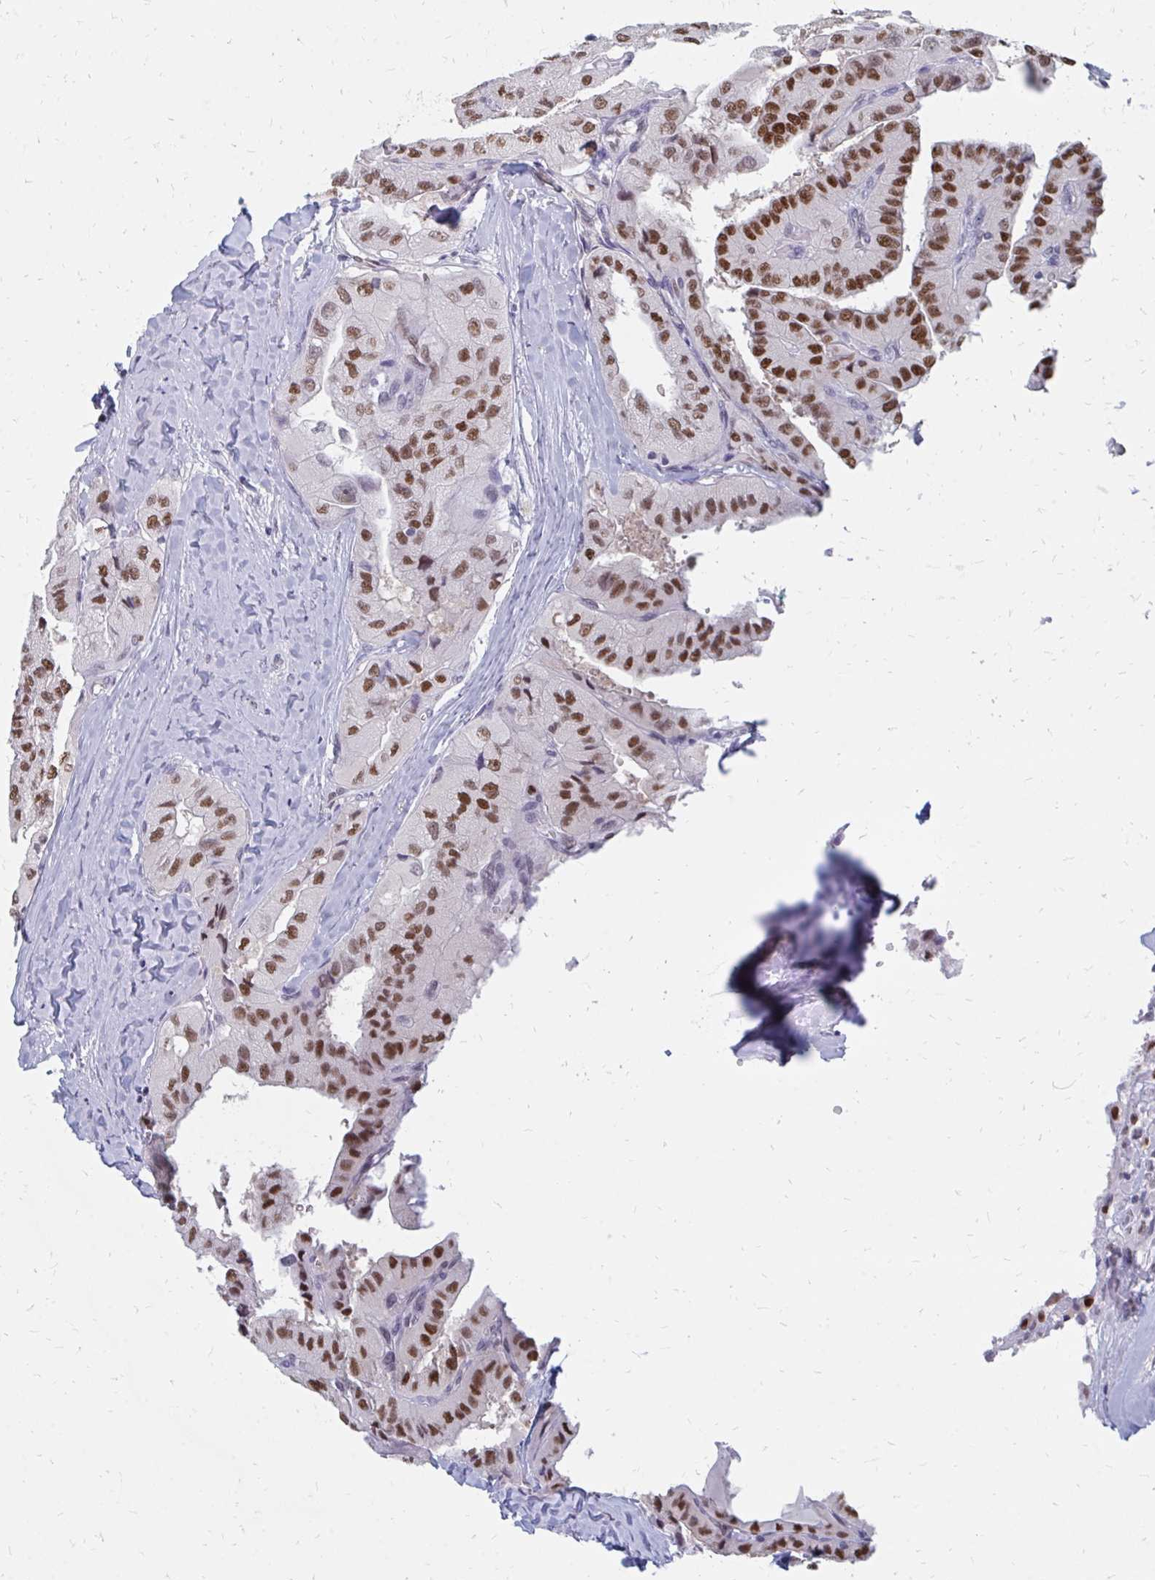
{"staining": {"intensity": "strong", "quantity": ">75%", "location": "nuclear"}, "tissue": "thyroid cancer", "cell_type": "Tumor cells", "image_type": "cancer", "snomed": [{"axis": "morphology", "description": "Normal tissue, NOS"}, {"axis": "morphology", "description": "Papillary adenocarcinoma, NOS"}, {"axis": "topography", "description": "Thyroid gland"}], "caption": "Strong nuclear positivity for a protein is seen in approximately >75% of tumor cells of thyroid cancer using immunohistochemistry.", "gene": "PLK3", "patient": {"sex": "female", "age": 59}}